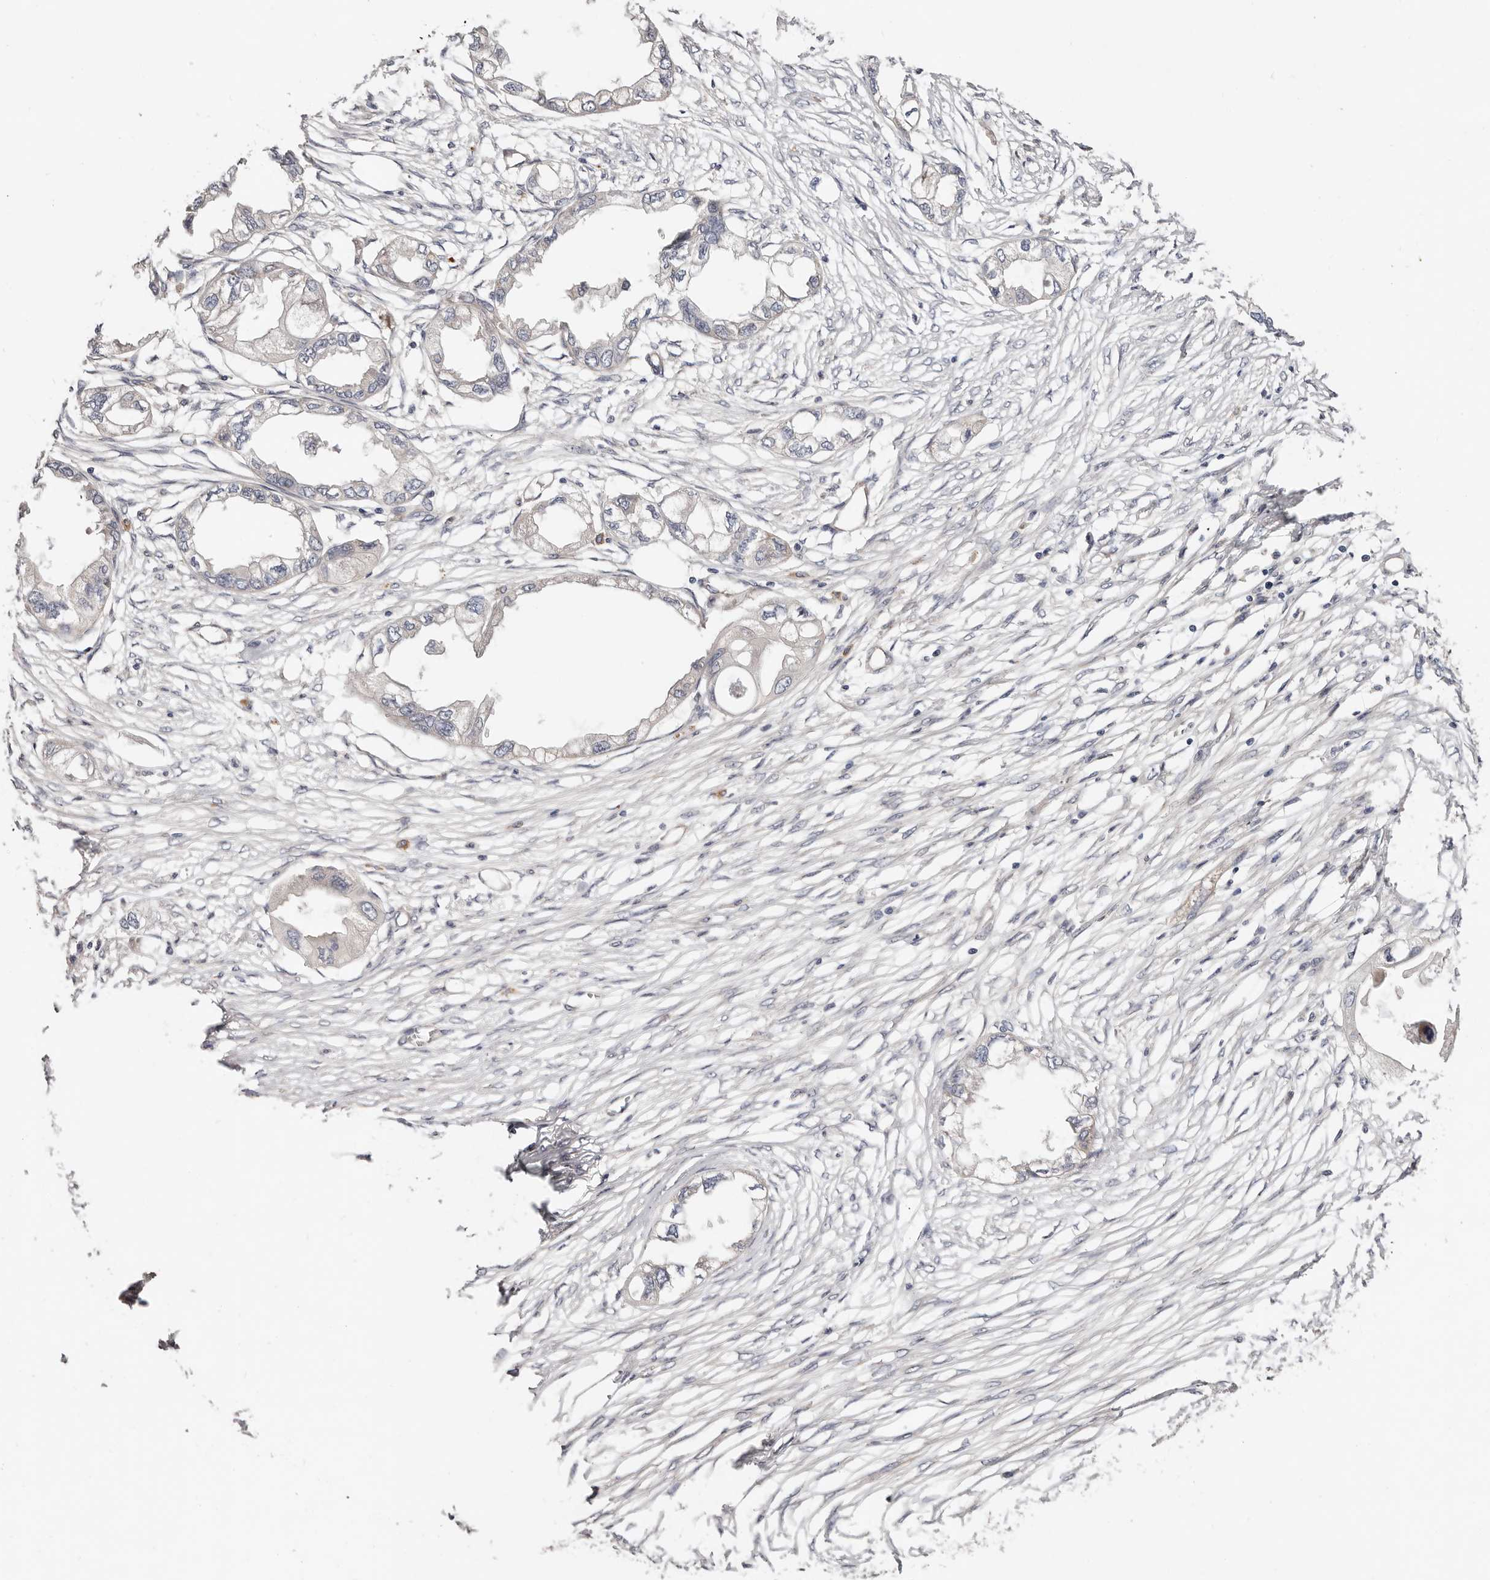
{"staining": {"intensity": "negative", "quantity": "none", "location": "none"}, "tissue": "endometrial cancer", "cell_type": "Tumor cells", "image_type": "cancer", "snomed": [{"axis": "morphology", "description": "Adenocarcinoma, NOS"}, {"axis": "morphology", "description": "Adenocarcinoma, metastatic, NOS"}, {"axis": "topography", "description": "Adipose tissue"}, {"axis": "topography", "description": "Endometrium"}], "caption": "Tumor cells are negative for brown protein staining in metastatic adenocarcinoma (endometrial).", "gene": "MACF1", "patient": {"sex": "female", "age": 67}}